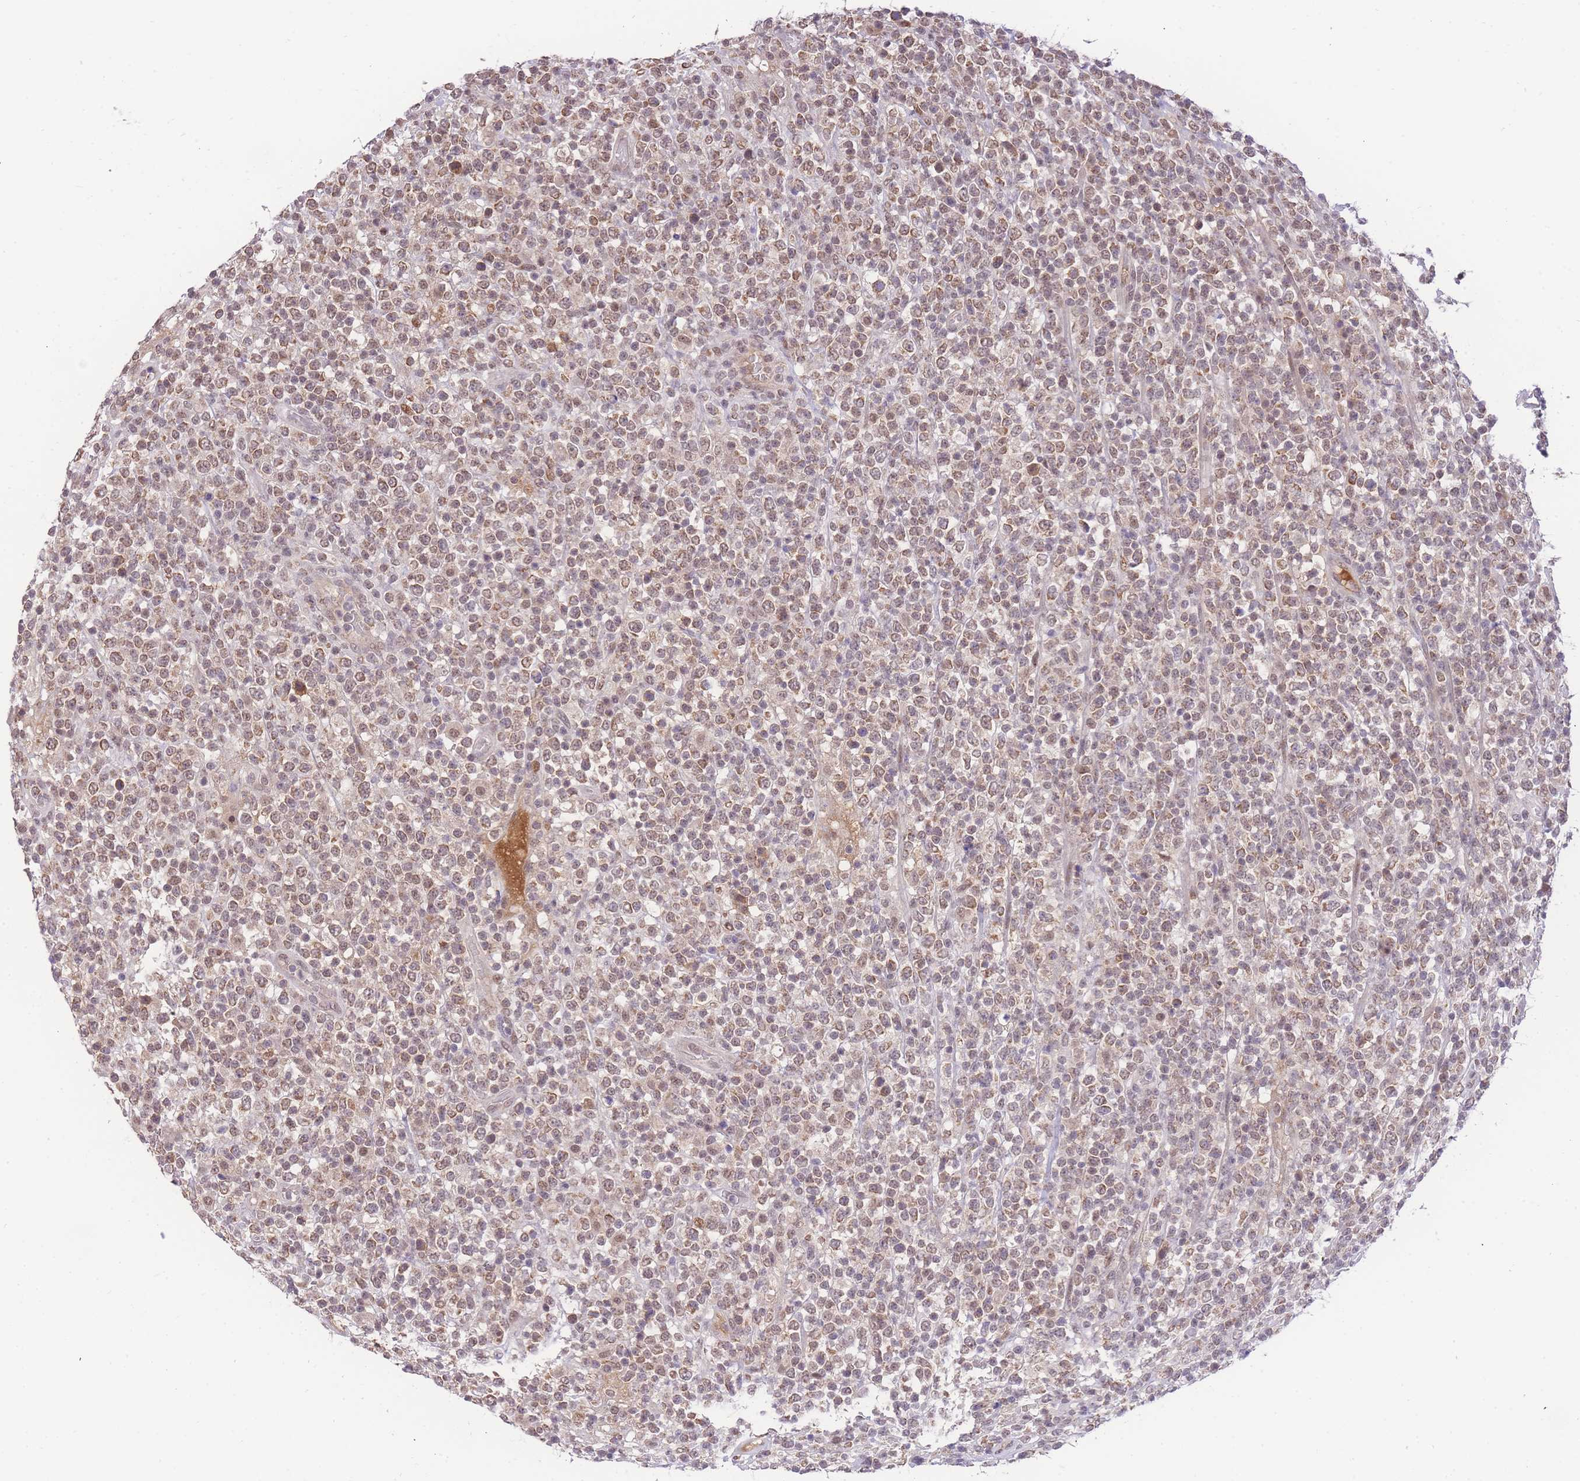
{"staining": {"intensity": "weak", "quantity": ">75%", "location": "cytoplasmic/membranous,nuclear"}, "tissue": "lymphoma", "cell_type": "Tumor cells", "image_type": "cancer", "snomed": [{"axis": "morphology", "description": "Malignant lymphoma, non-Hodgkin's type, High grade"}, {"axis": "topography", "description": "Colon"}], "caption": "Malignant lymphoma, non-Hodgkin's type (high-grade) was stained to show a protein in brown. There is low levels of weak cytoplasmic/membranous and nuclear positivity in approximately >75% of tumor cells.", "gene": "PUS10", "patient": {"sex": "female", "age": 53}}